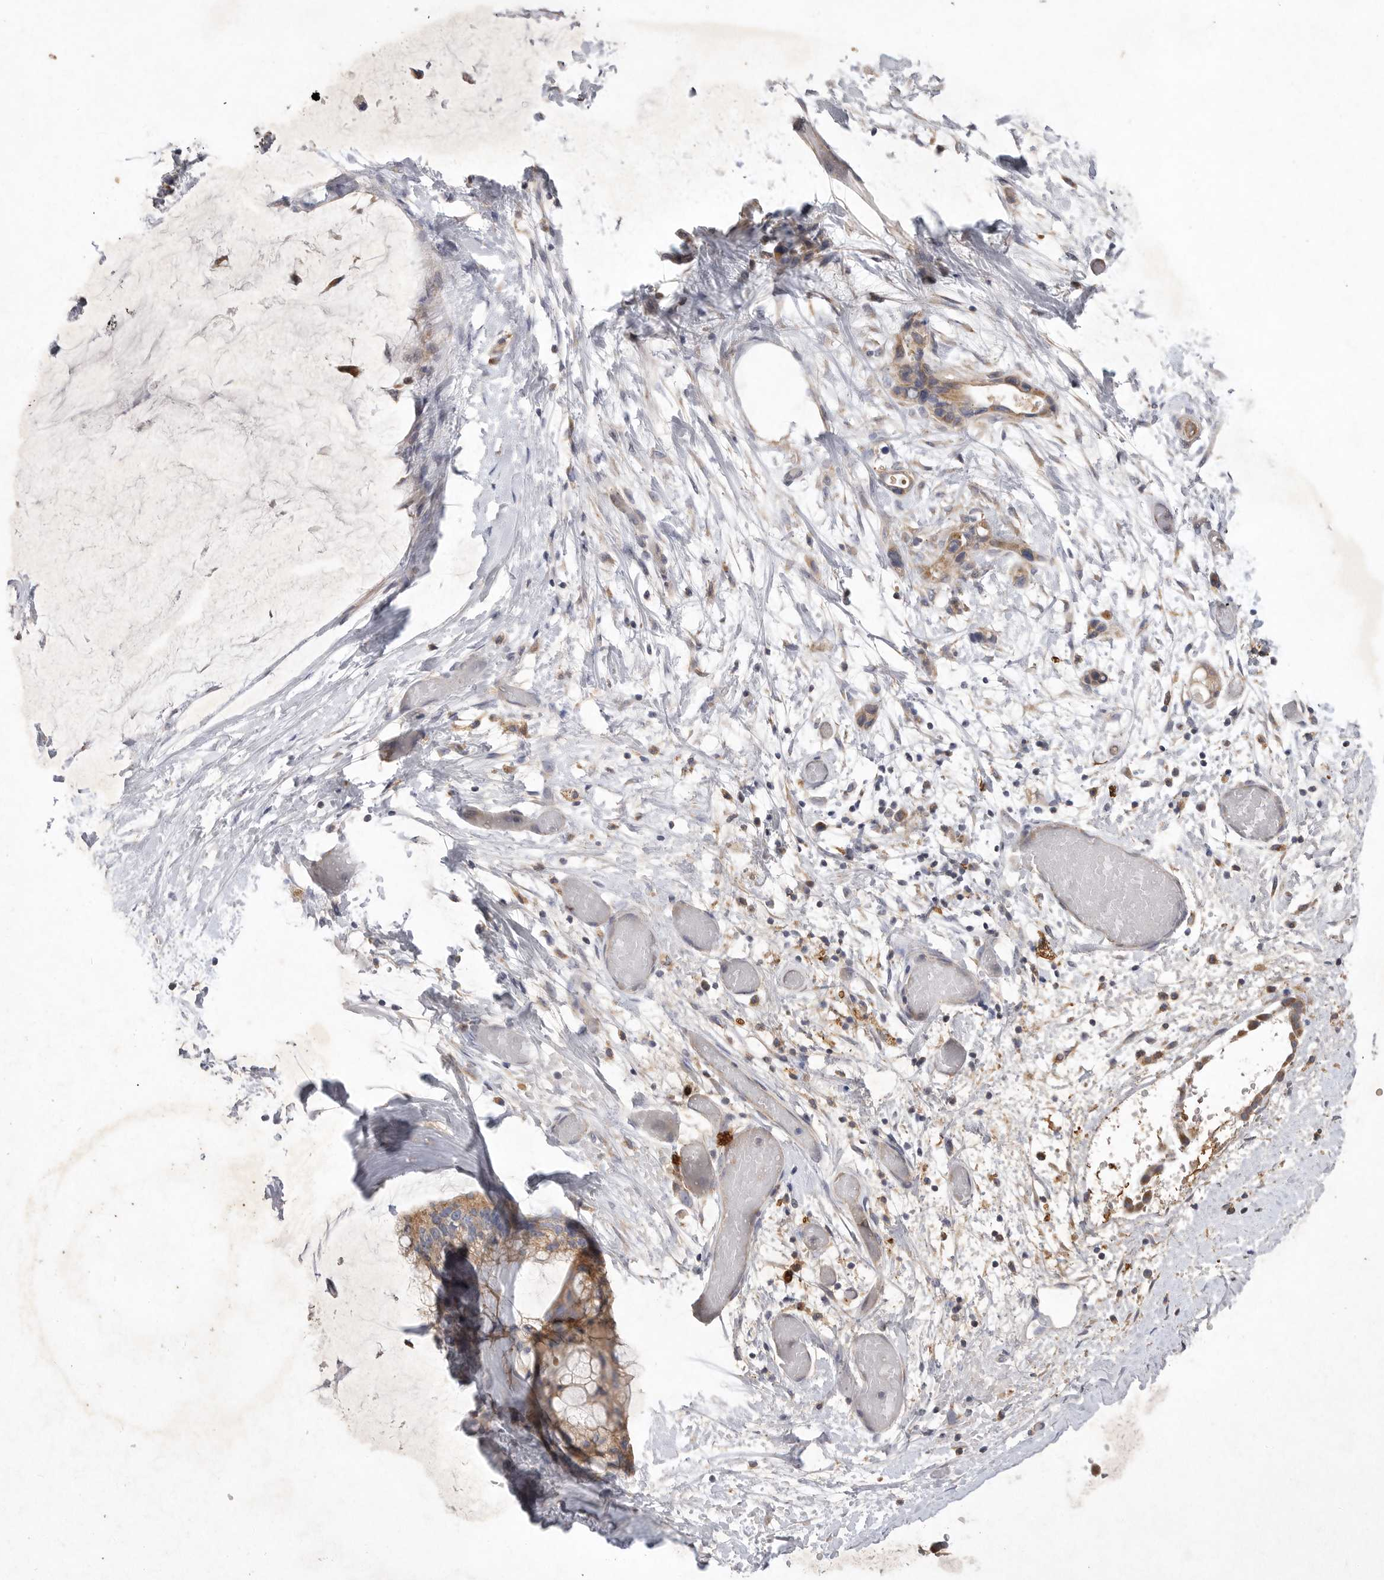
{"staining": {"intensity": "moderate", "quantity": ">75%", "location": "cytoplasmic/membranous"}, "tissue": "ovarian cancer", "cell_type": "Tumor cells", "image_type": "cancer", "snomed": [{"axis": "morphology", "description": "Cystadenocarcinoma, mucinous, NOS"}, {"axis": "topography", "description": "Ovary"}], "caption": "Mucinous cystadenocarcinoma (ovarian) stained with a protein marker reveals moderate staining in tumor cells.", "gene": "MRPL41", "patient": {"sex": "female", "age": 39}}